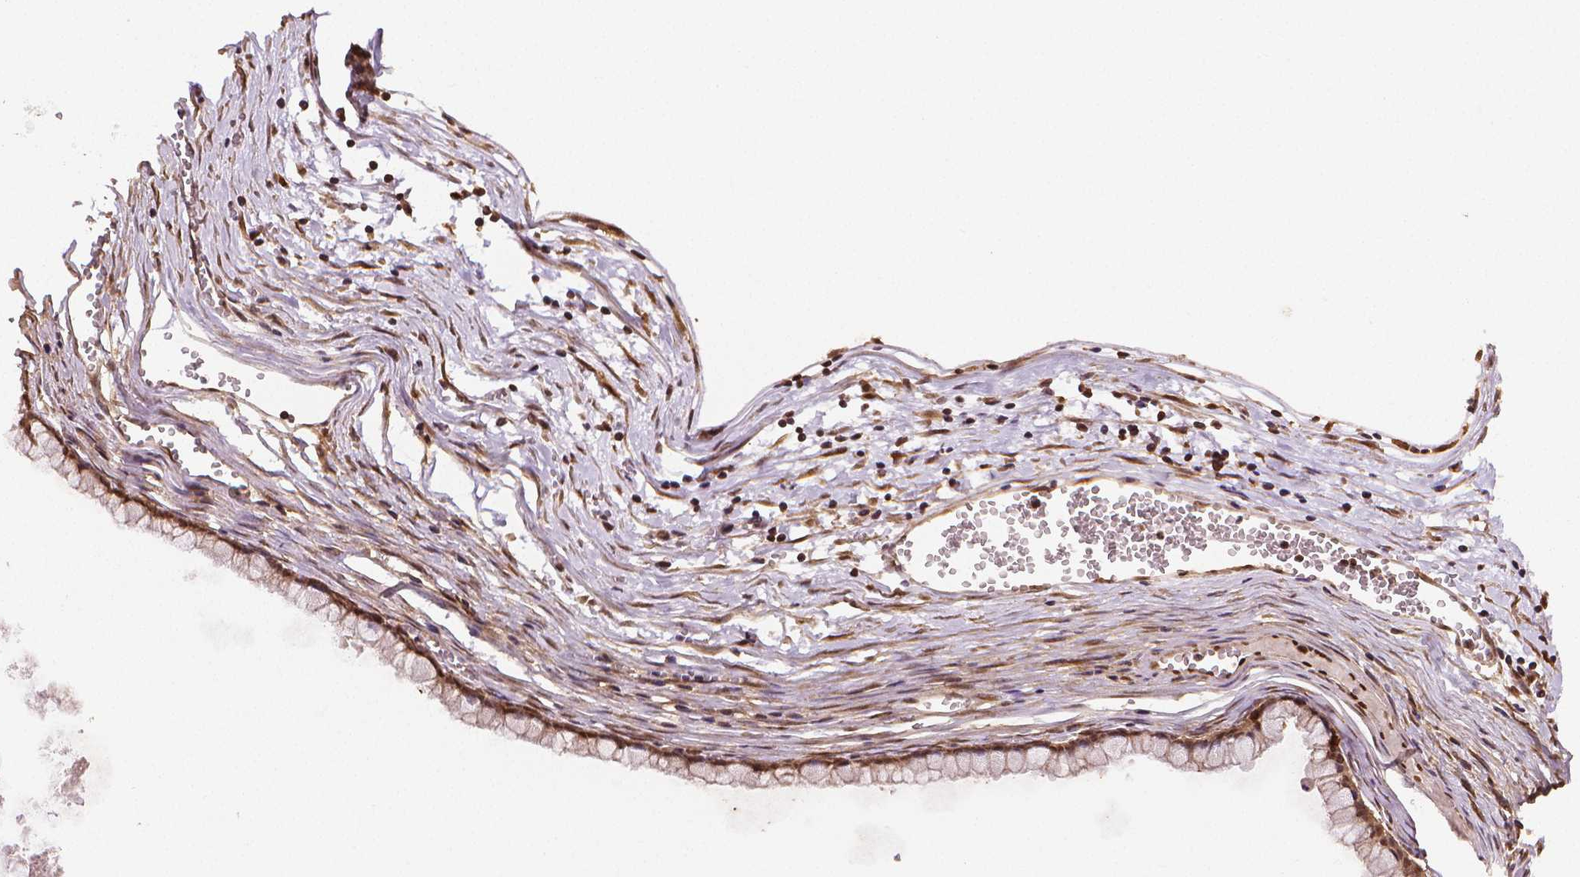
{"staining": {"intensity": "moderate", "quantity": "<25%", "location": "nuclear"}, "tissue": "ovarian cancer", "cell_type": "Tumor cells", "image_type": "cancer", "snomed": [{"axis": "morphology", "description": "Cystadenocarcinoma, mucinous, NOS"}, {"axis": "topography", "description": "Ovary"}], "caption": "Mucinous cystadenocarcinoma (ovarian) tissue displays moderate nuclear positivity in about <25% of tumor cells The protein of interest is shown in brown color, while the nuclei are stained blue.", "gene": "STAT3", "patient": {"sex": "female", "age": 67}}